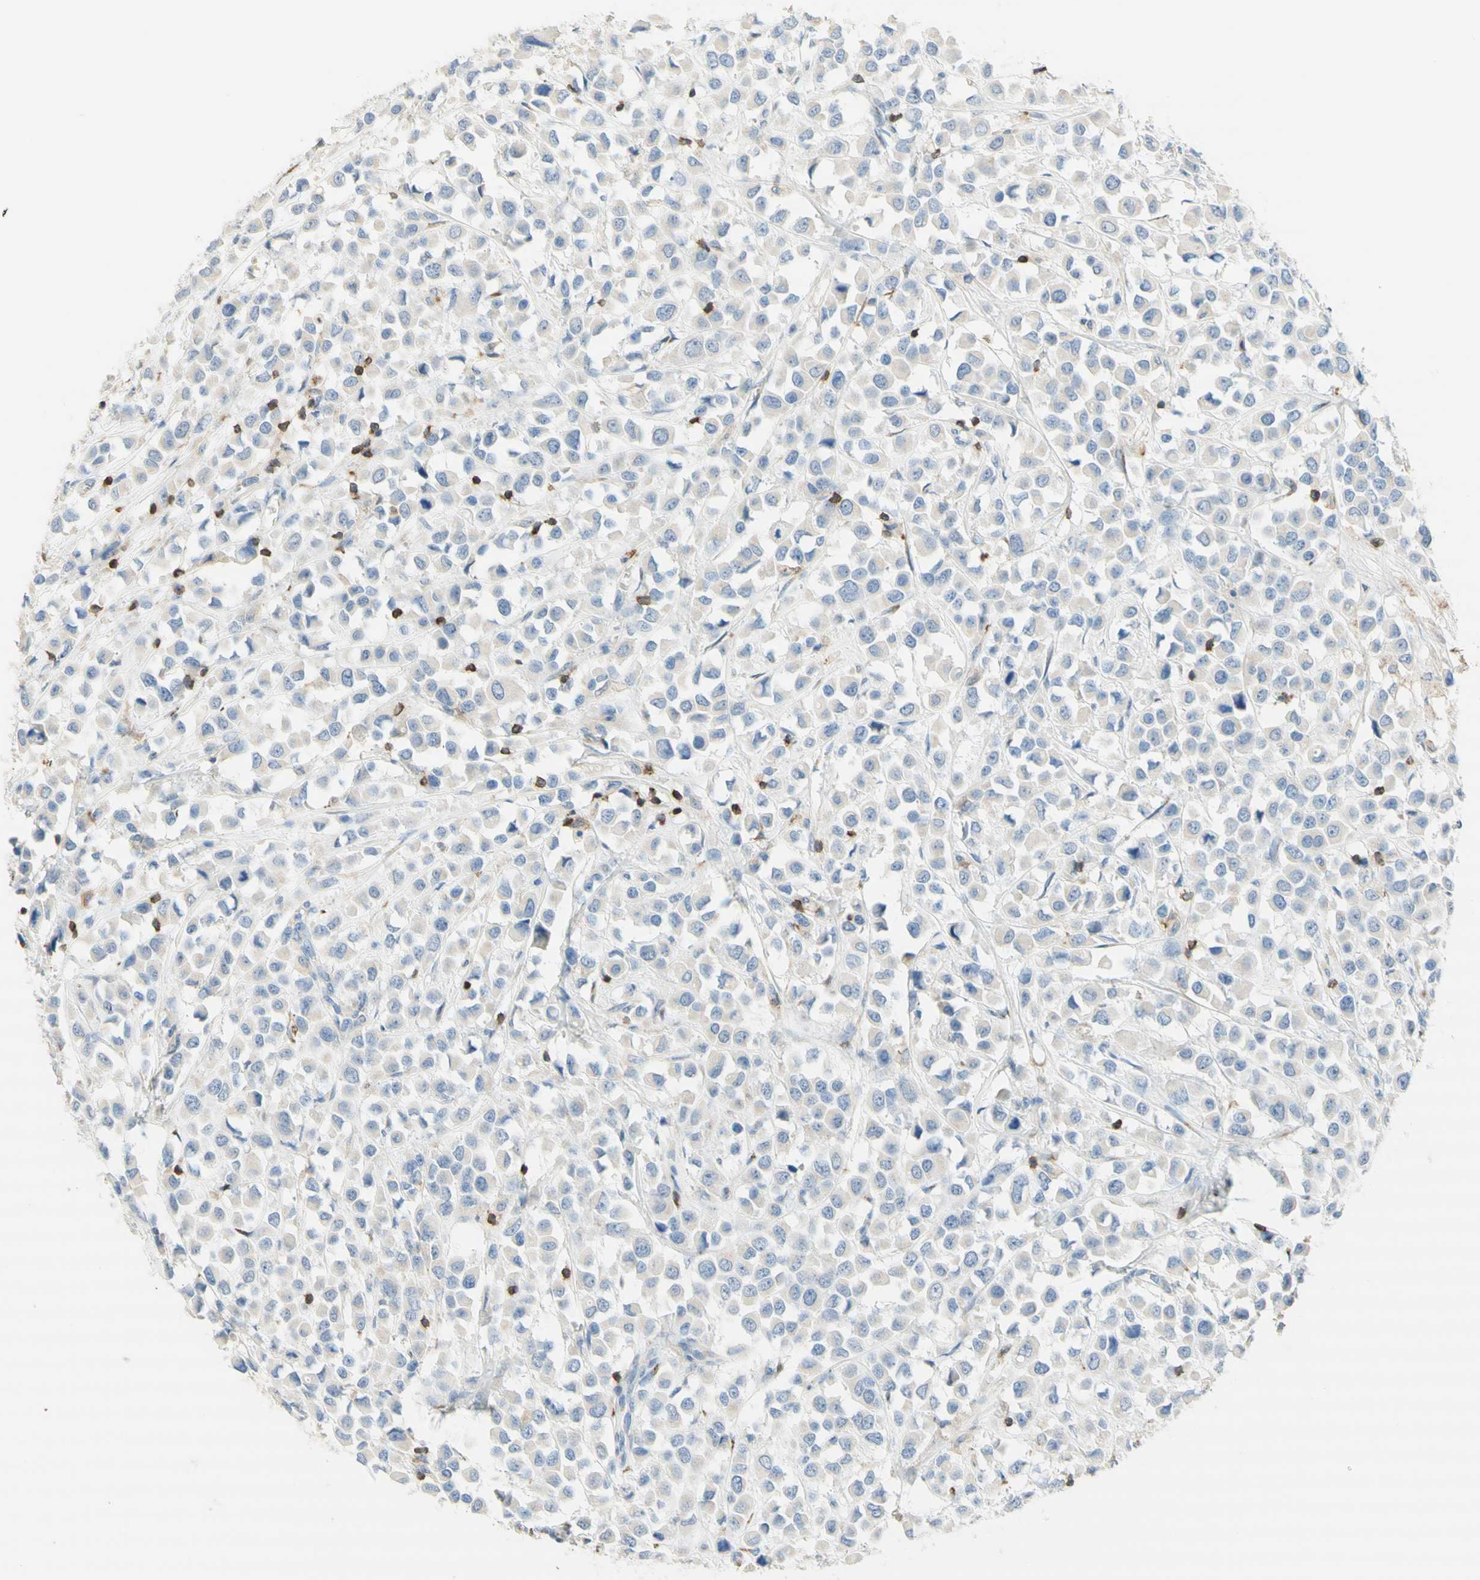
{"staining": {"intensity": "negative", "quantity": "none", "location": "none"}, "tissue": "breast cancer", "cell_type": "Tumor cells", "image_type": "cancer", "snomed": [{"axis": "morphology", "description": "Duct carcinoma"}, {"axis": "topography", "description": "Breast"}], "caption": "There is no significant positivity in tumor cells of breast intraductal carcinoma.", "gene": "SPINK6", "patient": {"sex": "female", "age": 61}}